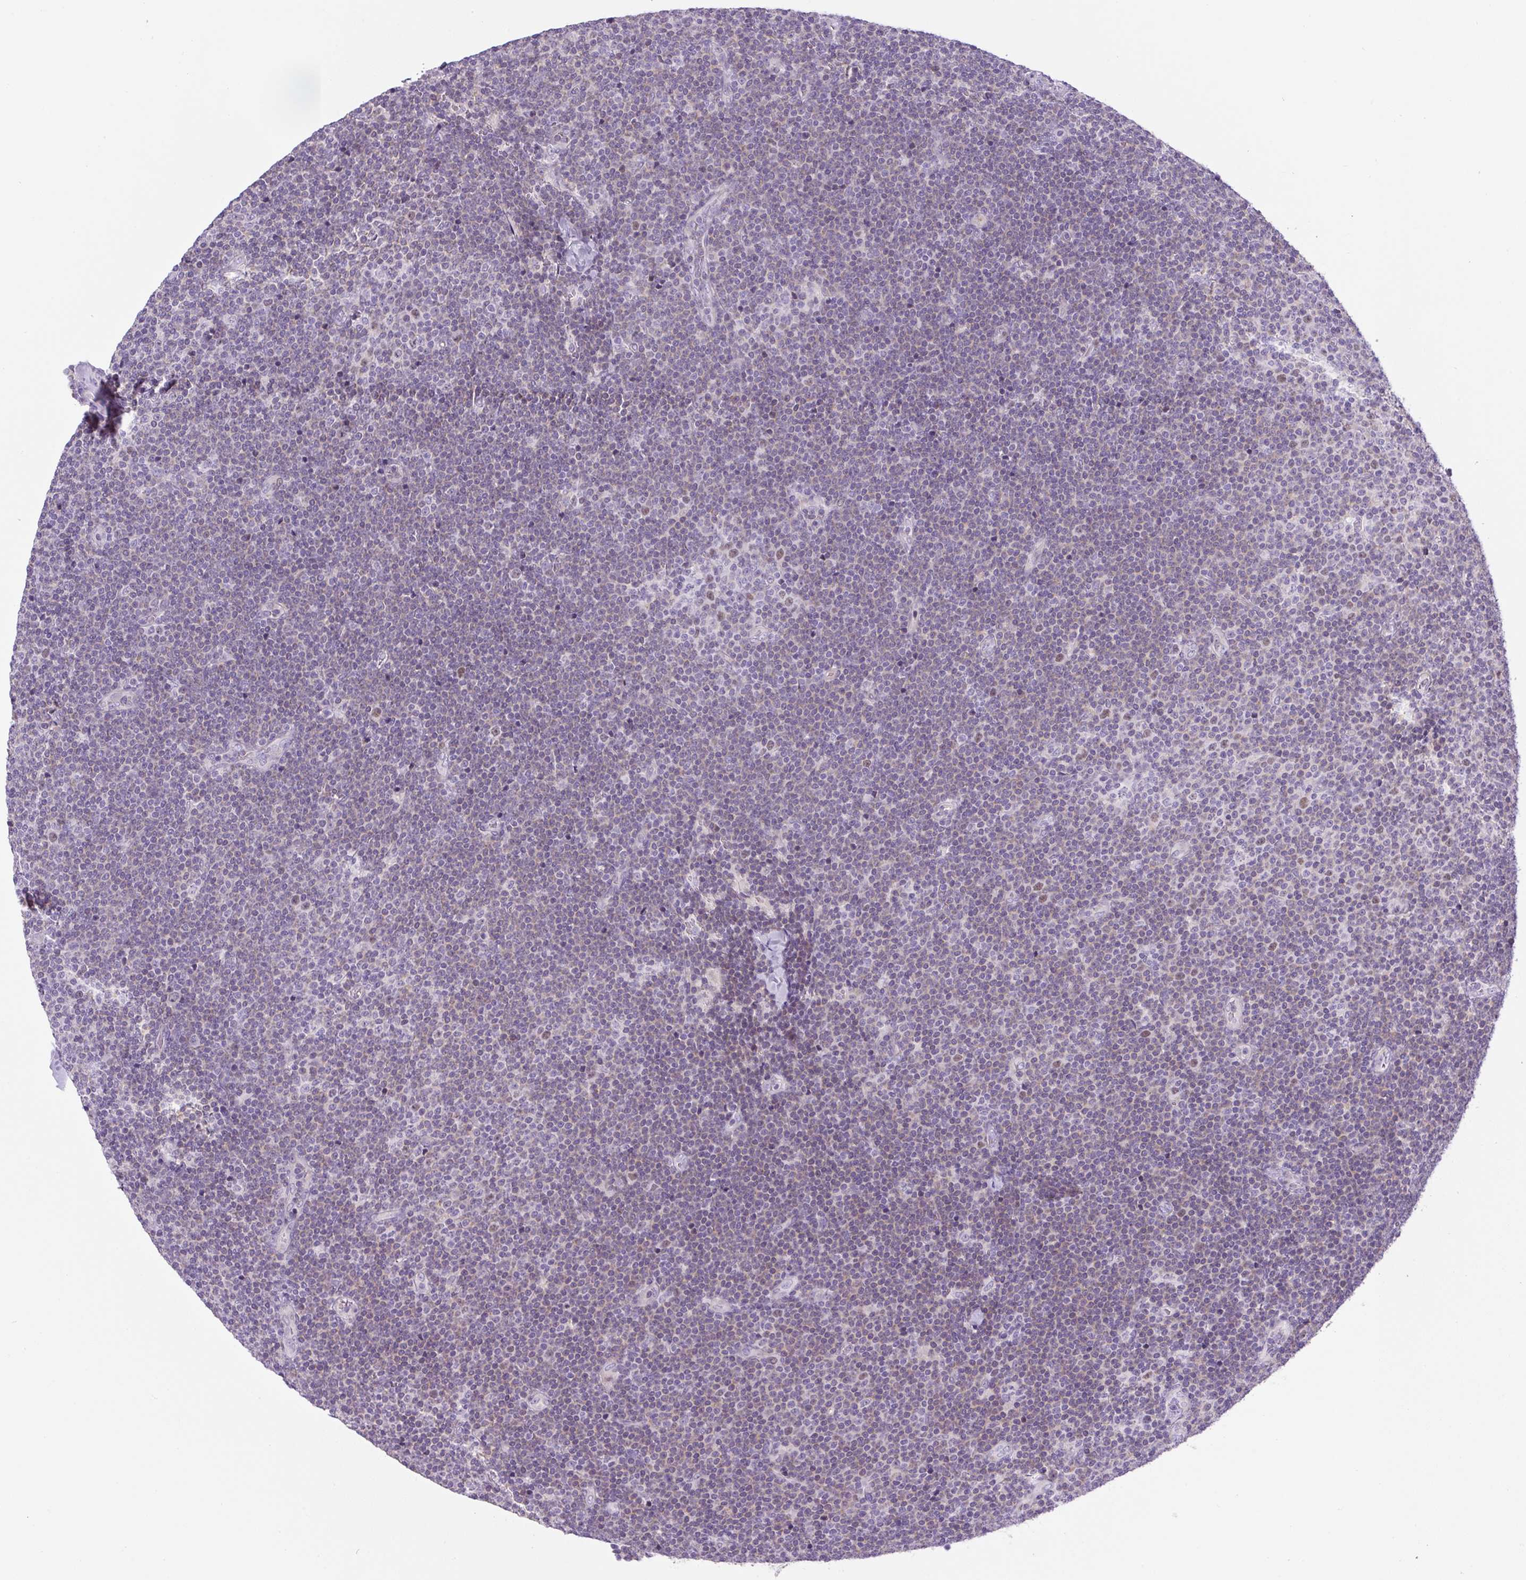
{"staining": {"intensity": "weak", "quantity": "<25%", "location": "nuclear"}, "tissue": "lymphoma", "cell_type": "Tumor cells", "image_type": "cancer", "snomed": [{"axis": "morphology", "description": "Malignant lymphoma, non-Hodgkin's type, Low grade"}, {"axis": "topography", "description": "Lymph node"}], "caption": "Immunohistochemical staining of human low-grade malignant lymphoma, non-Hodgkin's type displays no significant staining in tumor cells. The staining is performed using DAB brown chromogen with nuclei counter-stained in using hematoxylin.", "gene": "ADAMTS19", "patient": {"sex": "male", "age": 48}}